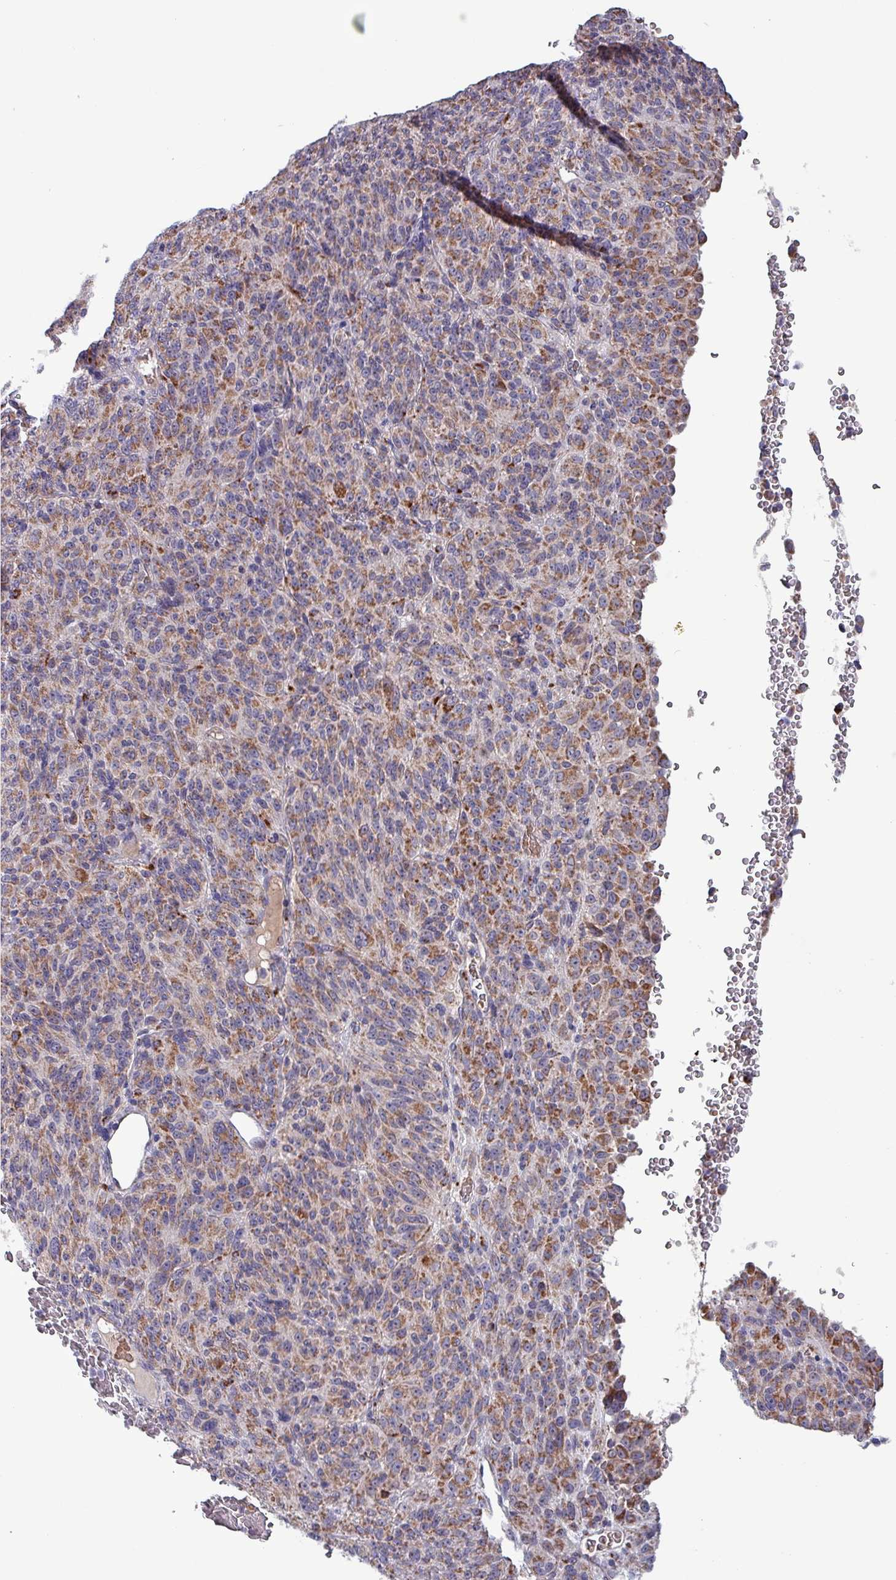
{"staining": {"intensity": "moderate", "quantity": ">75%", "location": "cytoplasmic/membranous"}, "tissue": "melanoma", "cell_type": "Tumor cells", "image_type": "cancer", "snomed": [{"axis": "morphology", "description": "Malignant melanoma, Metastatic site"}, {"axis": "topography", "description": "Brain"}], "caption": "A medium amount of moderate cytoplasmic/membranous positivity is appreciated in about >75% of tumor cells in melanoma tissue.", "gene": "ZNF322", "patient": {"sex": "female", "age": 56}}